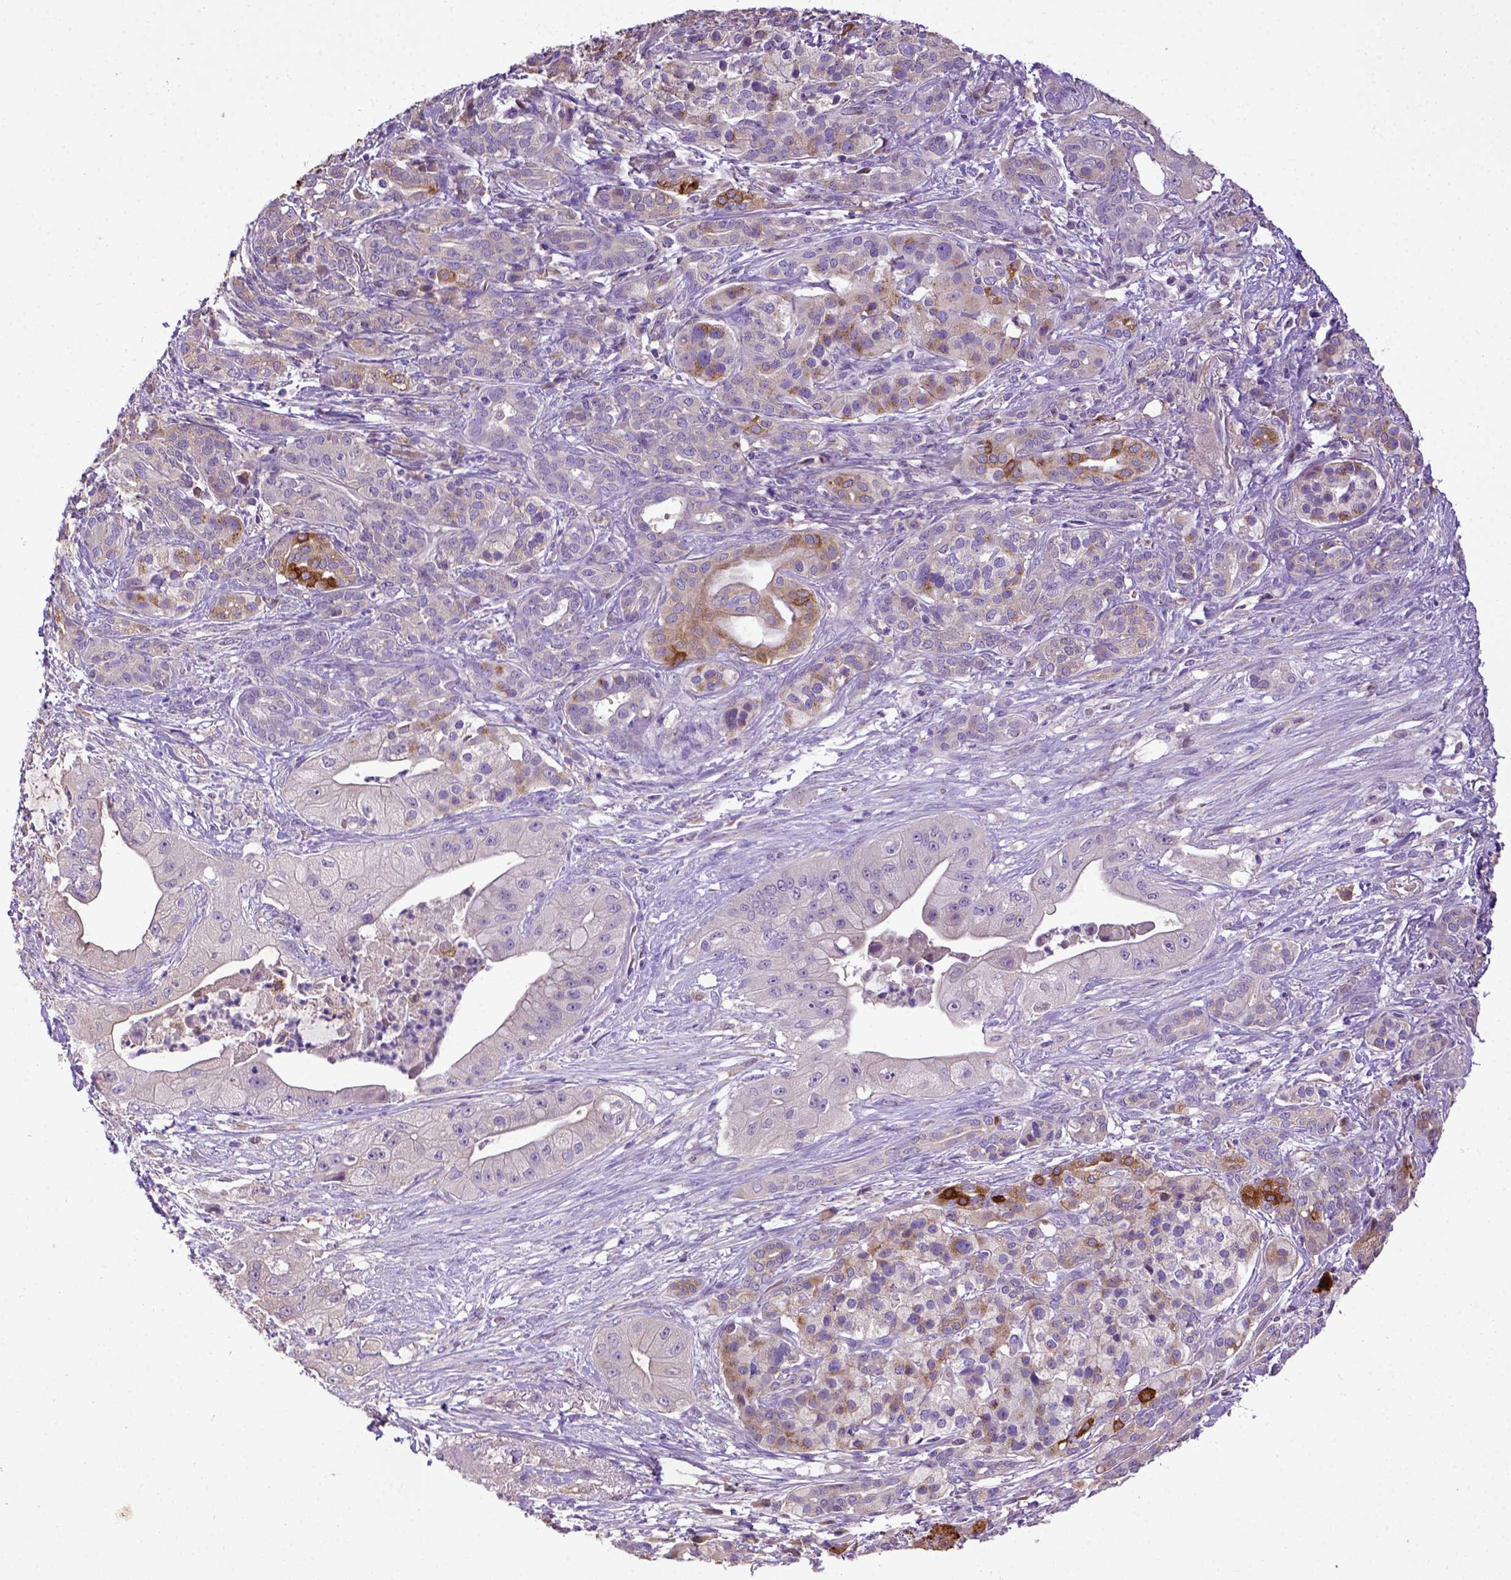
{"staining": {"intensity": "strong", "quantity": "<25%", "location": "cytoplasmic/membranous"}, "tissue": "pancreatic cancer", "cell_type": "Tumor cells", "image_type": "cancer", "snomed": [{"axis": "morphology", "description": "Normal tissue, NOS"}, {"axis": "morphology", "description": "Inflammation, NOS"}, {"axis": "morphology", "description": "Adenocarcinoma, NOS"}, {"axis": "topography", "description": "Pancreas"}], "caption": "Tumor cells exhibit medium levels of strong cytoplasmic/membranous positivity in about <25% of cells in human pancreatic cancer (adenocarcinoma).", "gene": "DEPDC1B", "patient": {"sex": "male", "age": 57}}